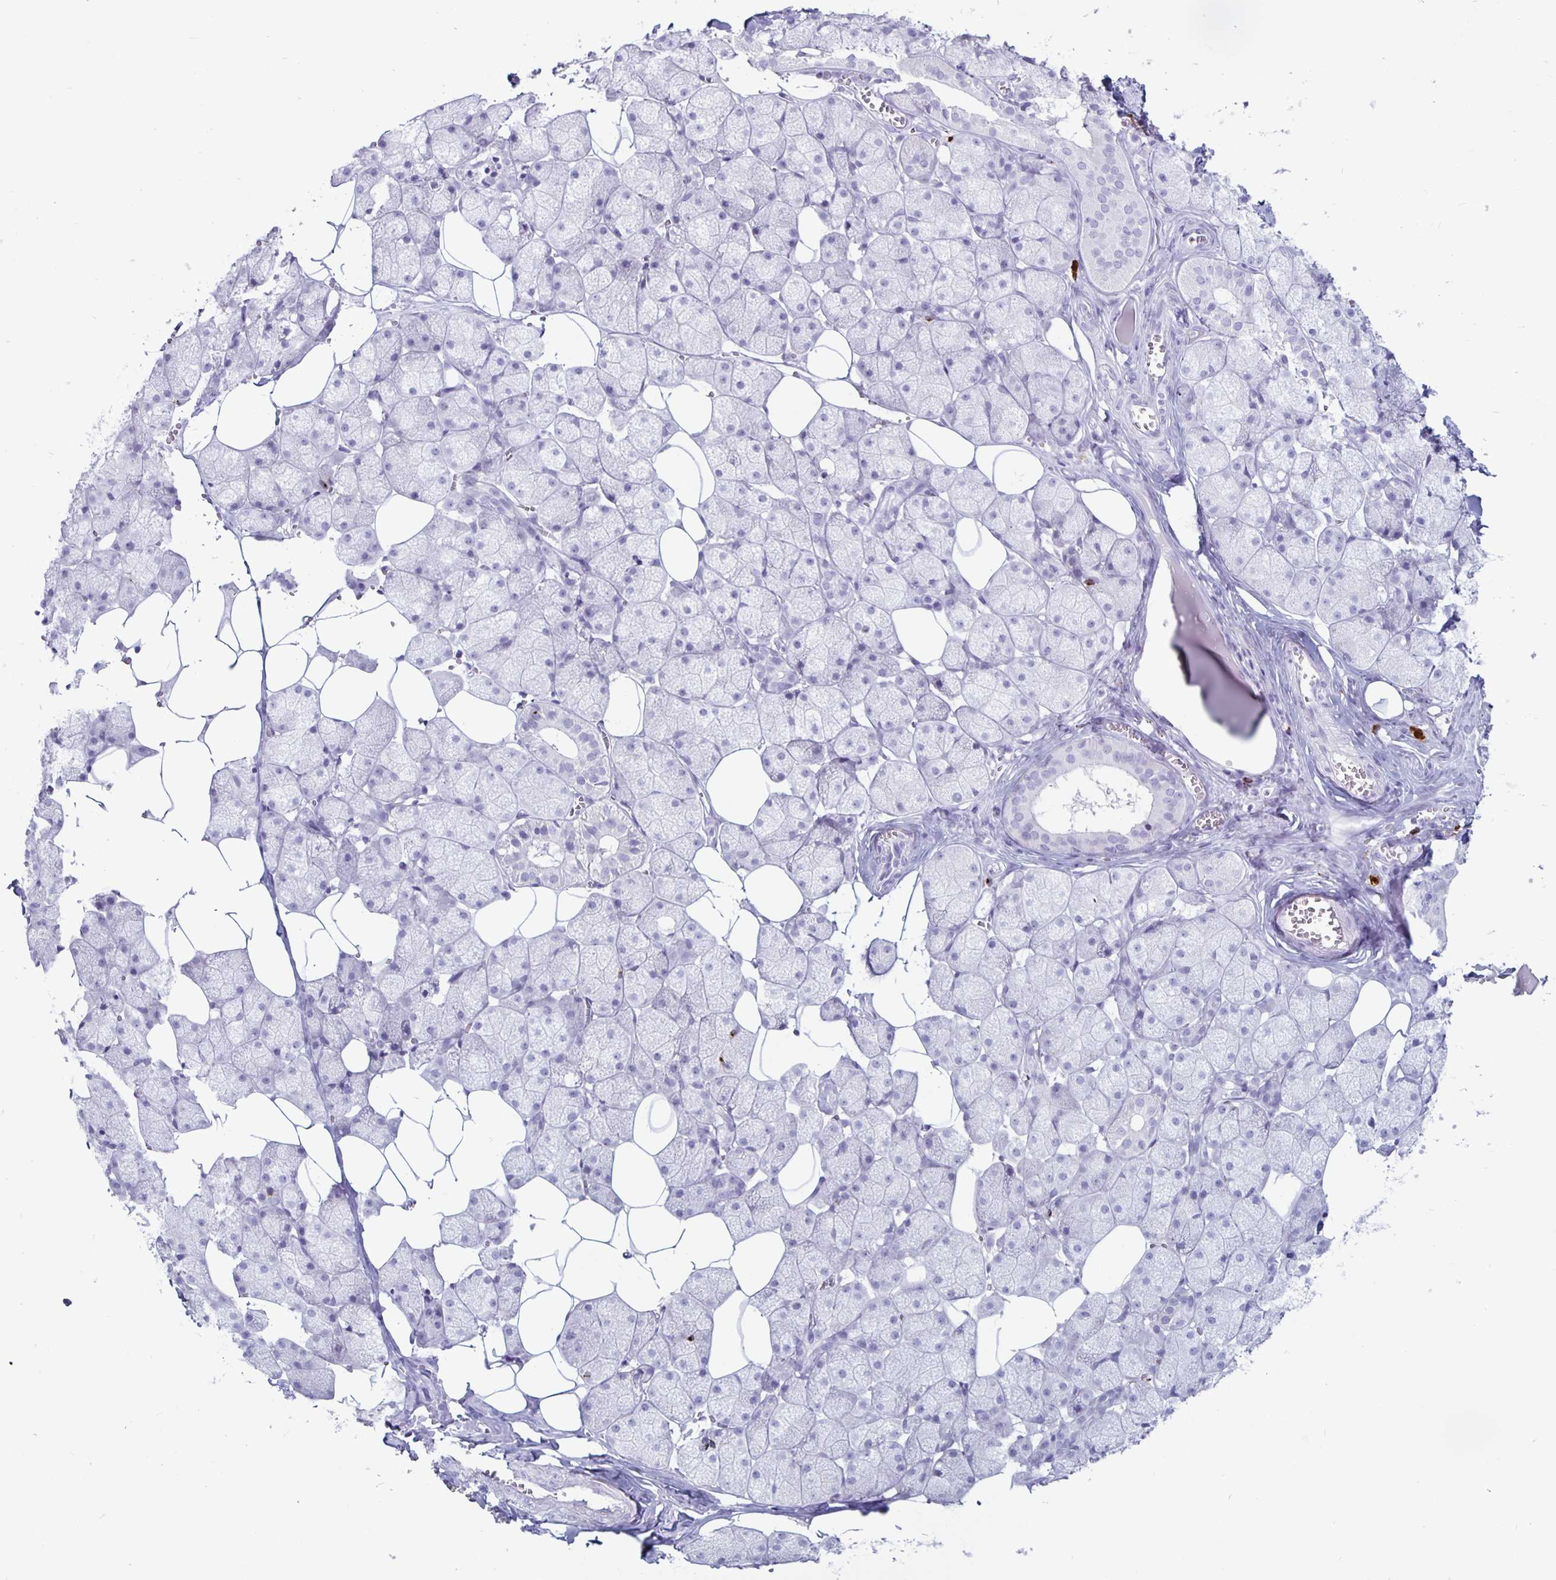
{"staining": {"intensity": "negative", "quantity": "none", "location": "none"}, "tissue": "salivary gland", "cell_type": "Glandular cells", "image_type": "normal", "snomed": [{"axis": "morphology", "description": "Normal tissue, NOS"}, {"axis": "topography", "description": "Salivary gland"}, {"axis": "topography", "description": "Peripheral nerve tissue"}], "caption": "An image of human salivary gland is negative for staining in glandular cells.", "gene": "GZMK", "patient": {"sex": "male", "age": 38}}